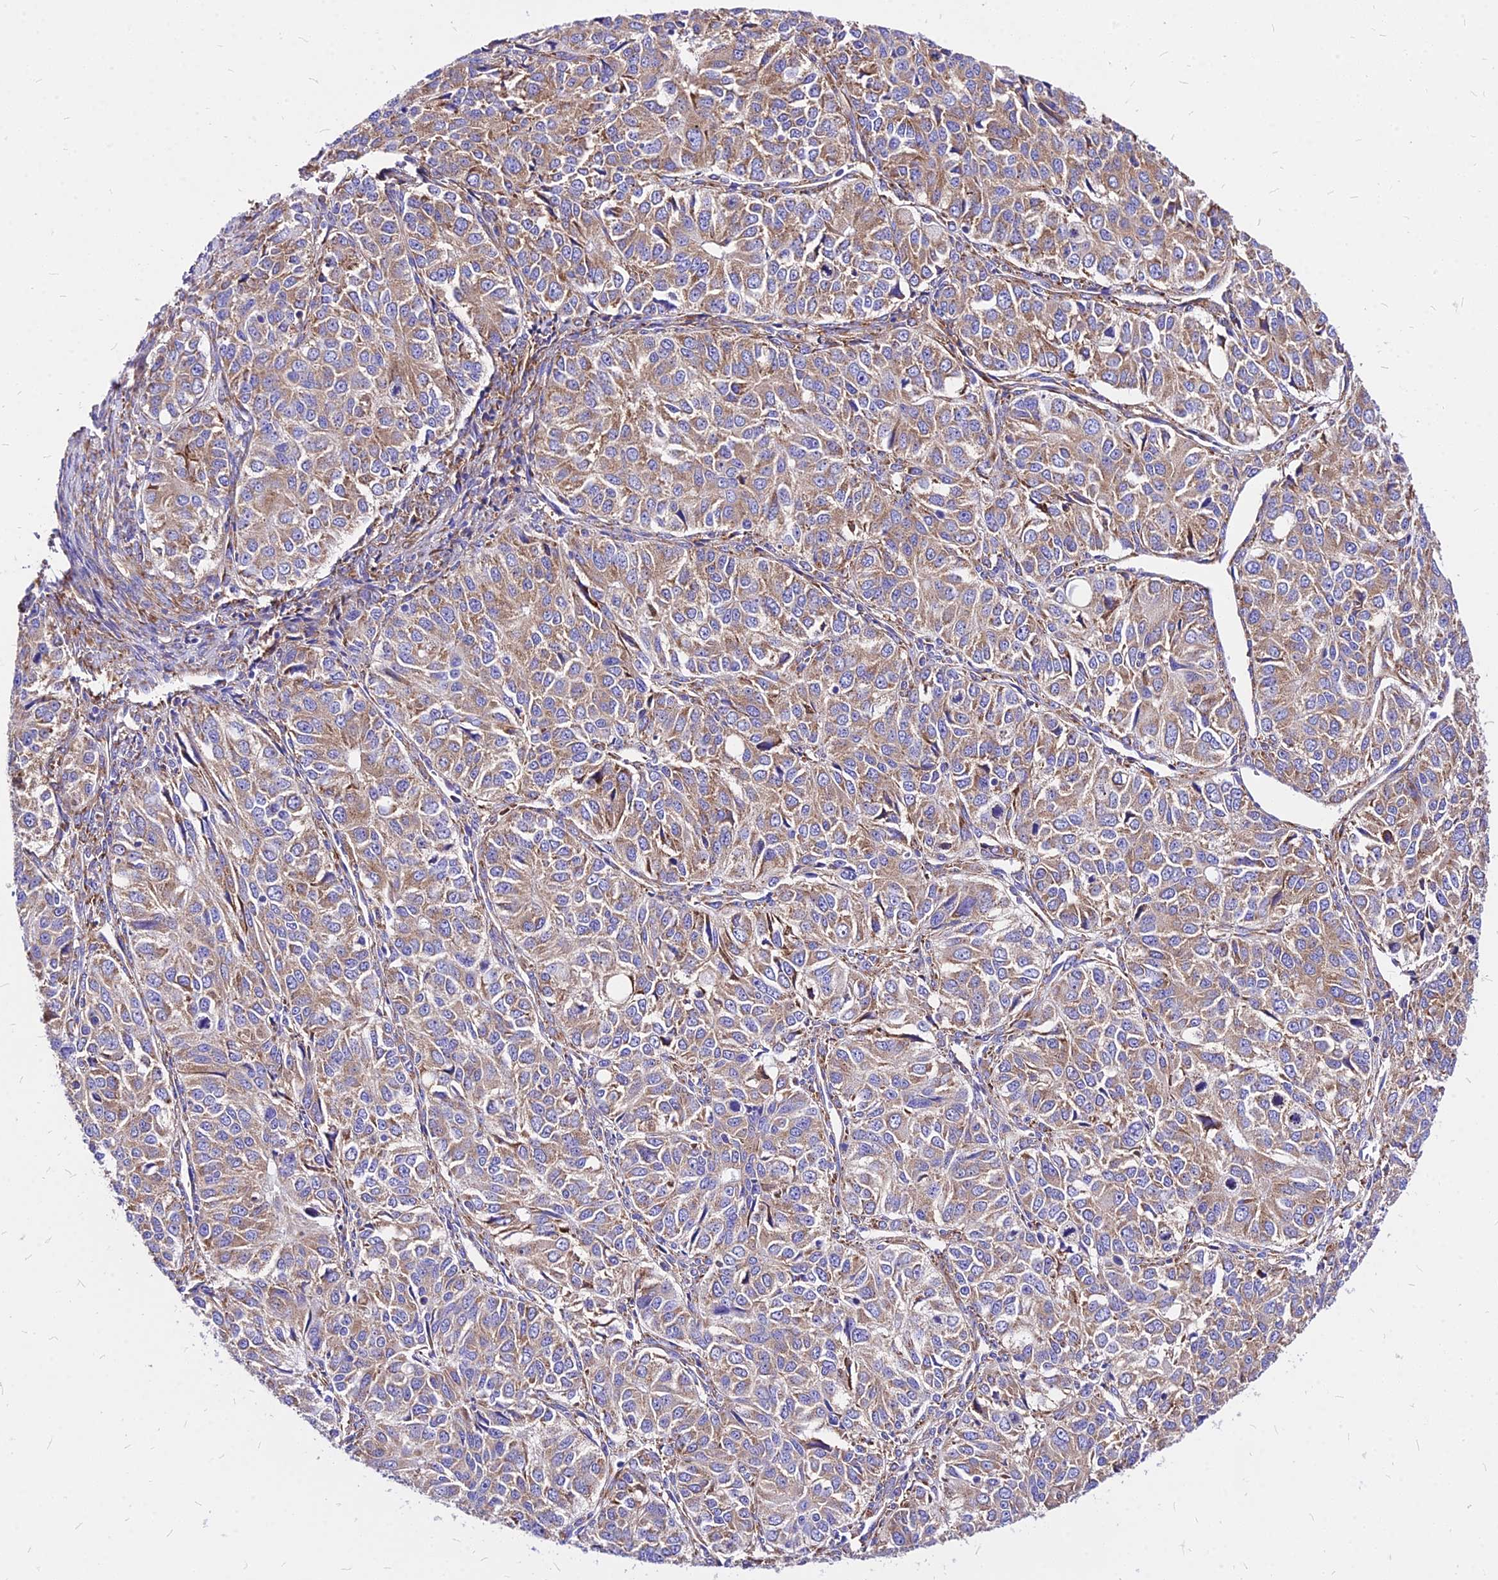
{"staining": {"intensity": "weak", "quantity": ">75%", "location": "cytoplasmic/membranous"}, "tissue": "ovarian cancer", "cell_type": "Tumor cells", "image_type": "cancer", "snomed": [{"axis": "morphology", "description": "Carcinoma, endometroid"}, {"axis": "topography", "description": "Ovary"}], "caption": "Ovarian endometroid carcinoma tissue exhibits weak cytoplasmic/membranous positivity in about >75% of tumor cells", "gene": "RPL19", "patient": {"sex": "female", "age": 51}}